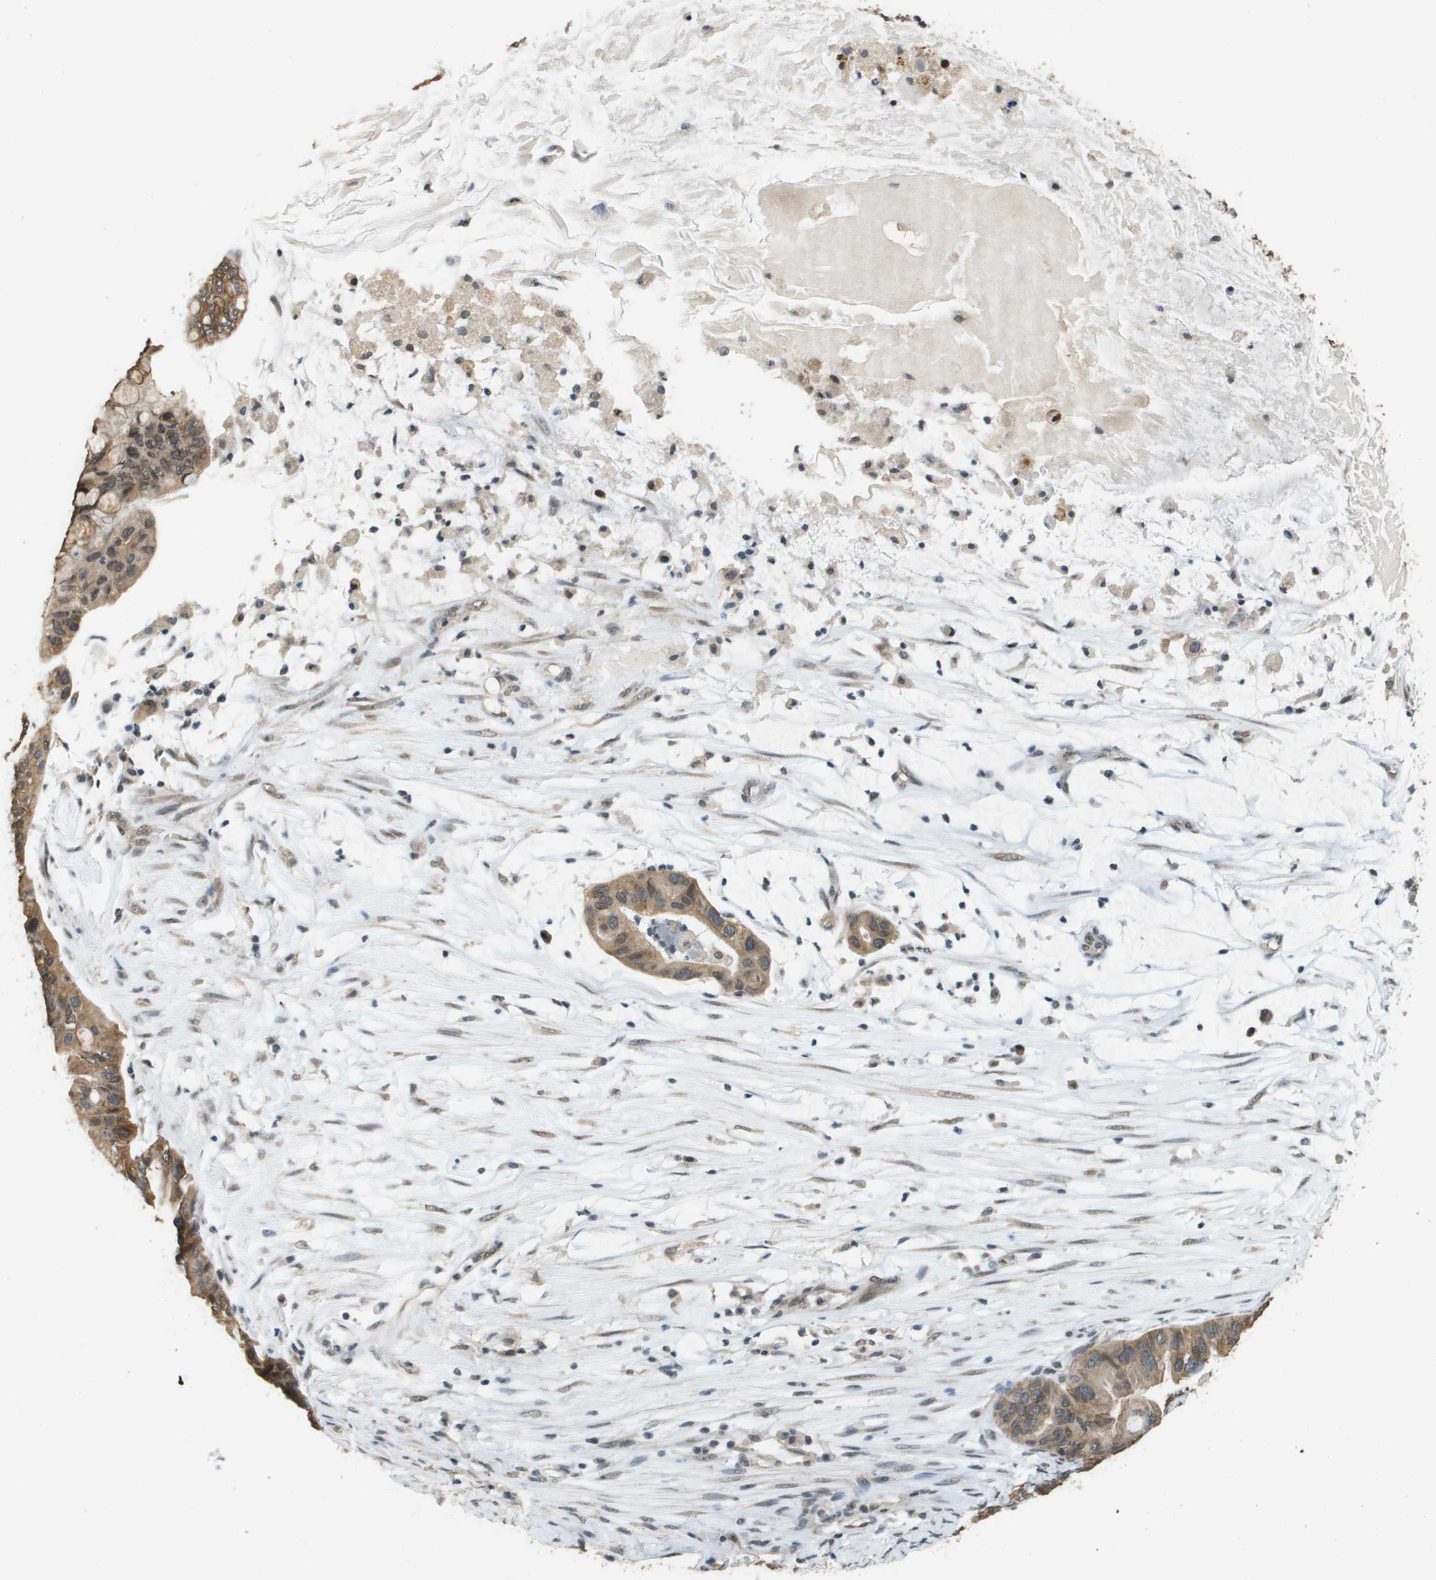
{"staining": {"intensity": "moderate", "quantity": ">75%", "location": "cytoplasmic/membranous"}, "tissue": "ovarian cancer", "cell_type": "Tumor cells", "image_type": "cancer", "snomed": [{"axis": "morphology", "description": "Cystadenocarcinoma, mucinous, NOS"}, {"axis": "topography", "description": "Ovary"}], "caption": "Protein staining demonstrates moderate cytoplasmic/membranous positivity in about >75% of tumor cells in ovarian cancer.", "gene": "FANCC", "patient": {"sex": "female", "age": 80}}